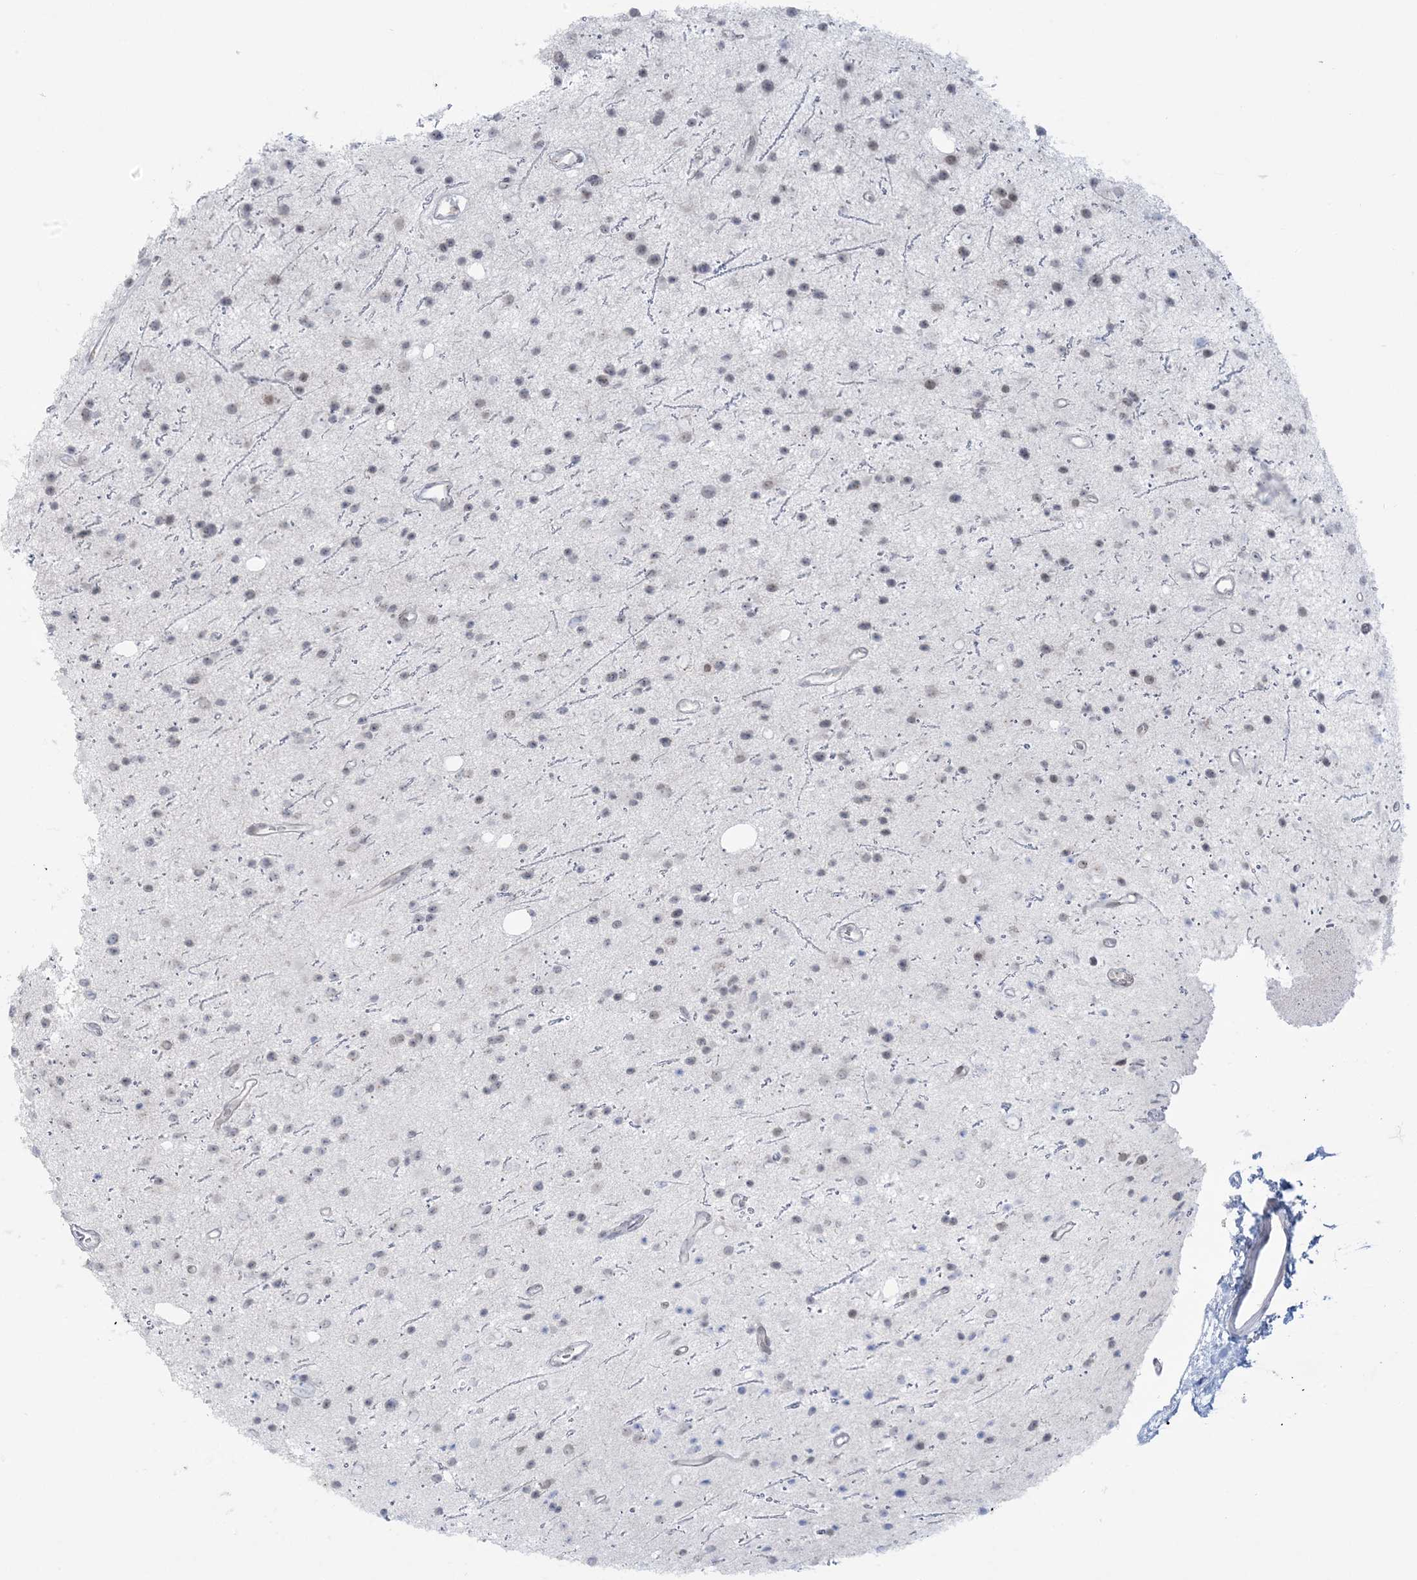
{"staining": {"intensity": "negative", "quantity": "none", "location": "none"}, "tissue": "glioma", "cell_type": "Tumor cells", "image_type": "cancer", "snomed": [{"axis": "morphology", "description": "Glioma, malignant, Low grade"}, {"axis": "topography", "description": "Cerebral cortex"}], "caption": "Tumor cells show no significant protein positivity in malignant low-grade glioma. (Immunohistochemistry (ihc), brightfield microscopy, high magnification).", "gene": "HOMEZ", "patient": {"sex": "female", "age": 39}}